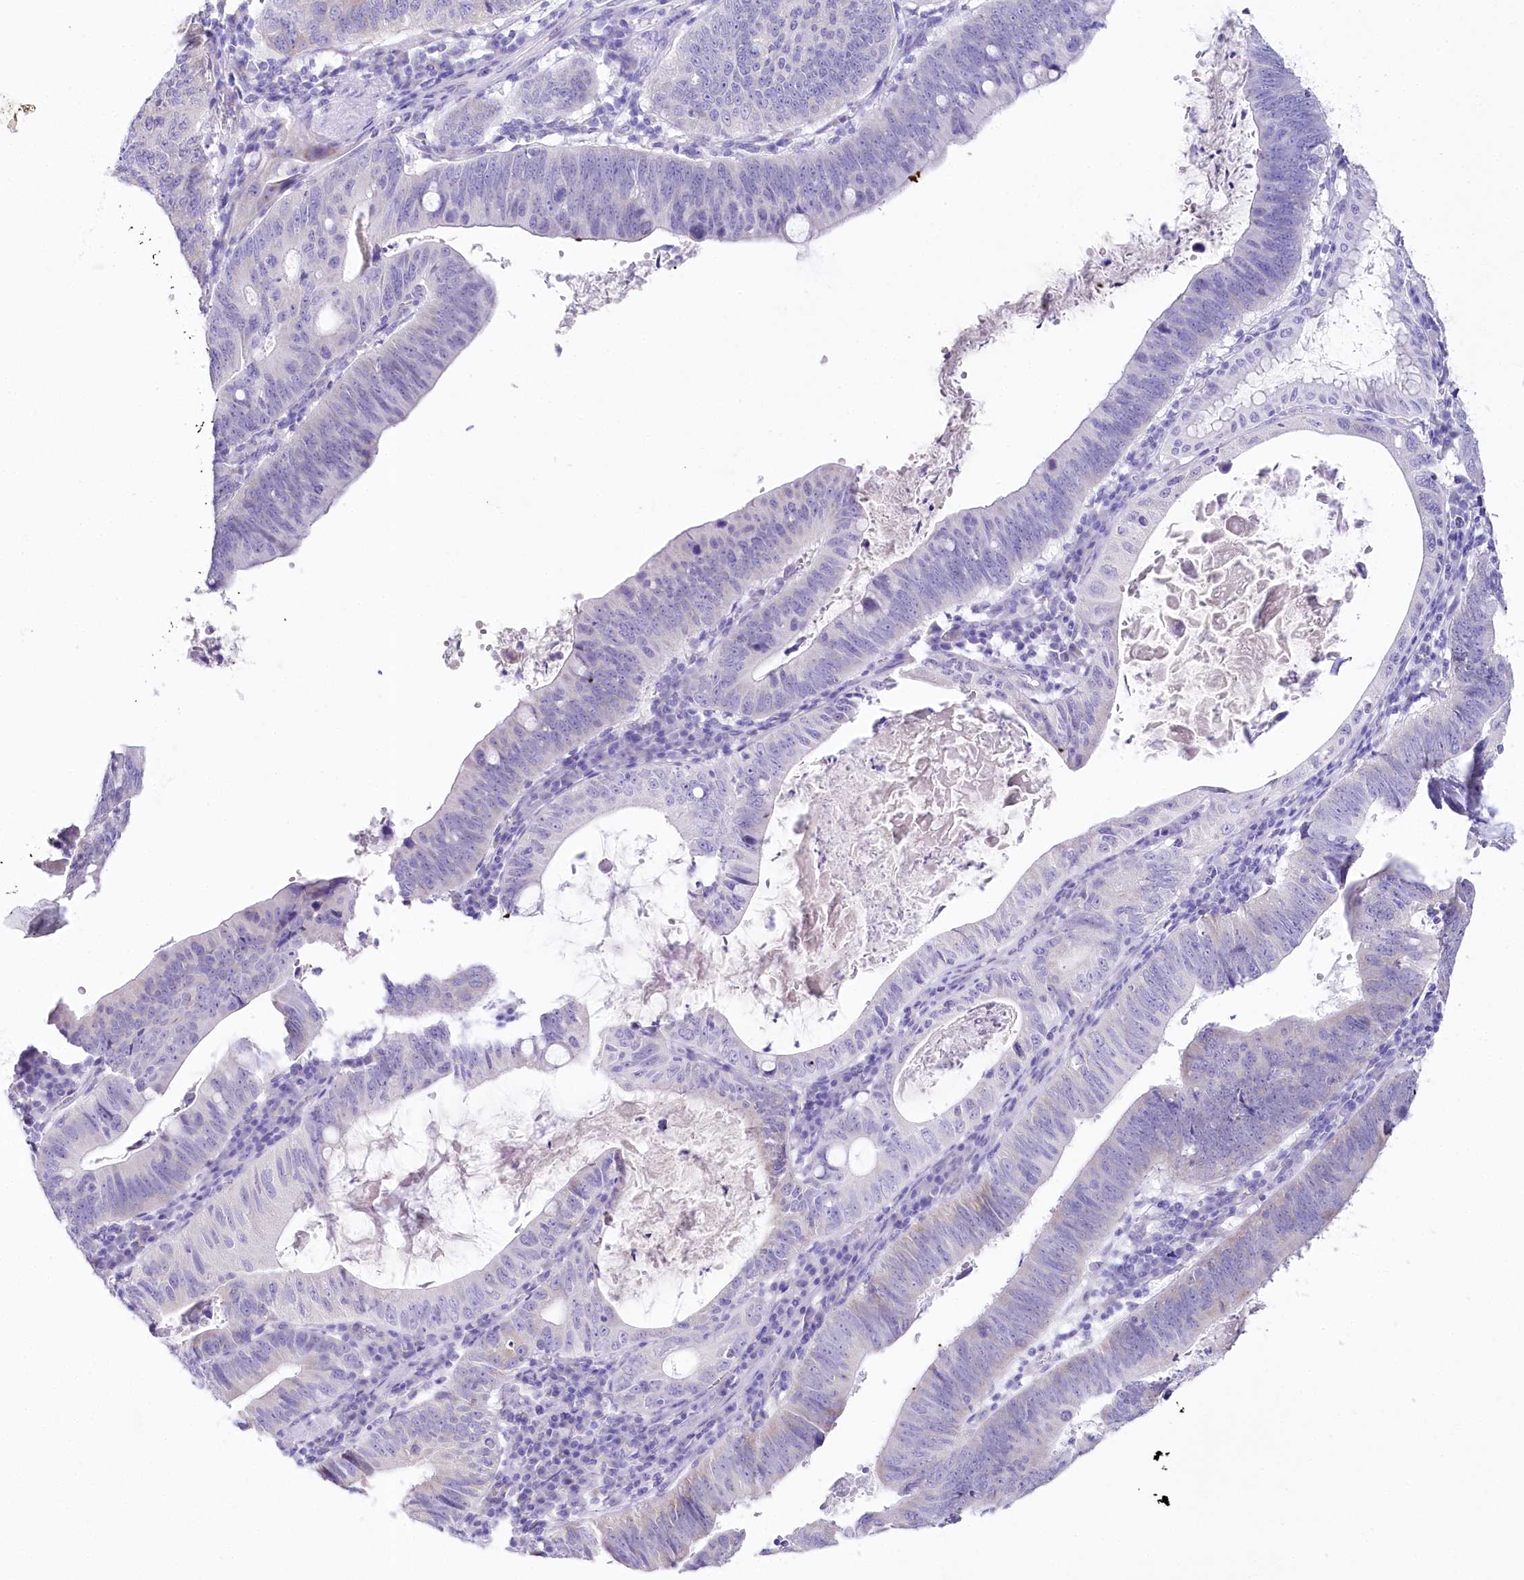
{"staining": {"intensity": "negative", "quantity": "none", "location": "none"}, "tissue": "stomach cancer", "cell_type": "Tumor cells", "image_type": "cancer", "snomed": [{"axis": "morphology", "description": "Adenocarcinoma, NOS"}, {"axis": "topography", "description": "Stomach"}], "caption": "Tumor cells are negative for brown protein staining in stomach adenocarcinoma. (Immunohistochemistry (ihc), brightfield microscopy, high magnification).", "gene": "CSN3", "patient": {"sex": "male", "age": 59}}